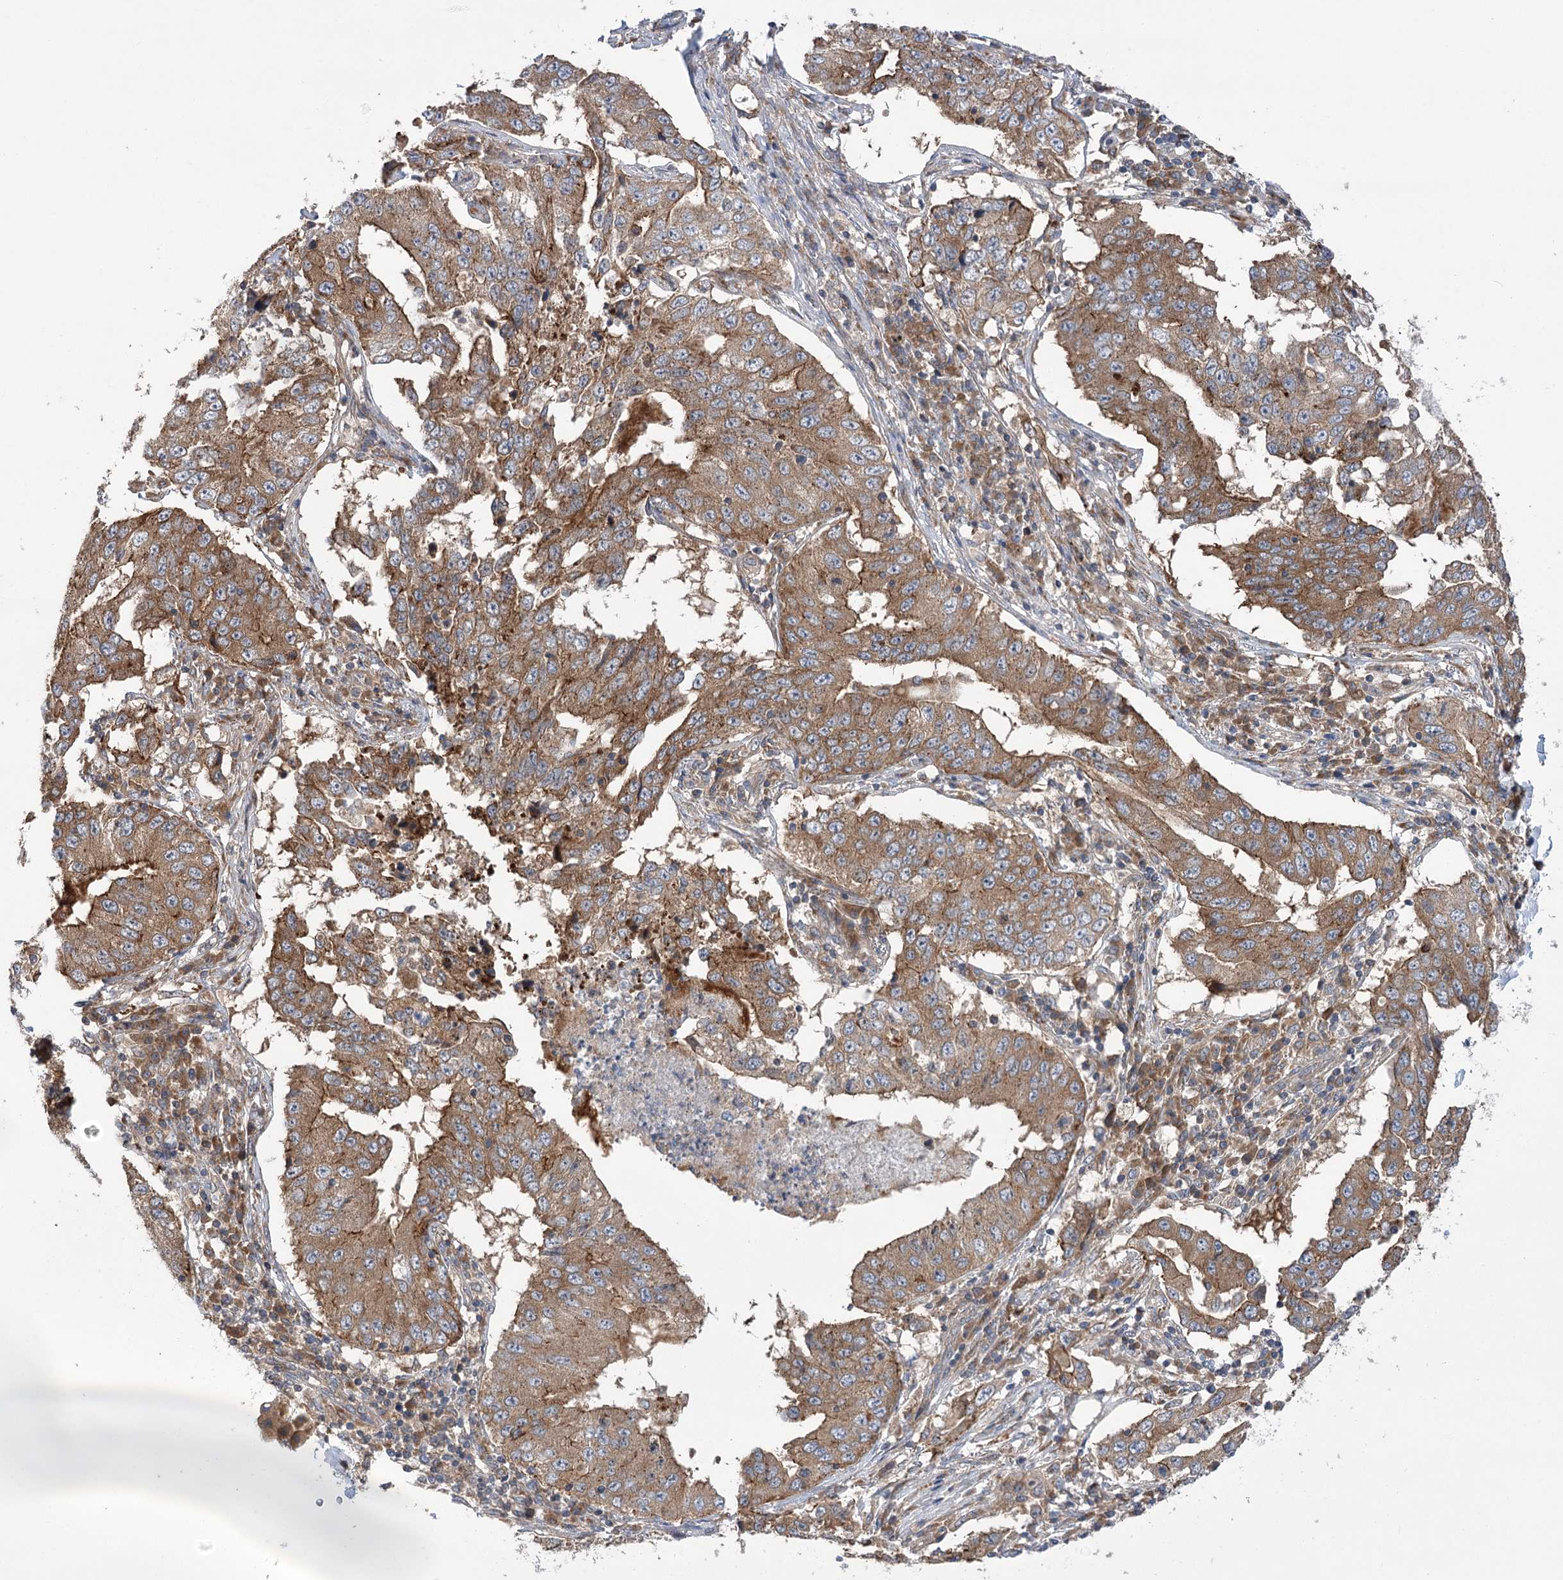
{"staining": {"intensity": "moderate", "quantity": ">75%", "location": "cytoplasmic/membranous"}, "tissue": "lung cancer", "cell_type": "Tumor cells", "image_type": "cancer", "snomed": [{"axis": "morphology", "description": "Adenocarcinoma, NOS"}, {"axis": "topography", "description": "Lung"}], "caption": "Human lung cancer stained with a protein marker displays moderate staining in tumor cells.", "gene": "VPS37B", "patient": {"sex": "female", "age": 51}}